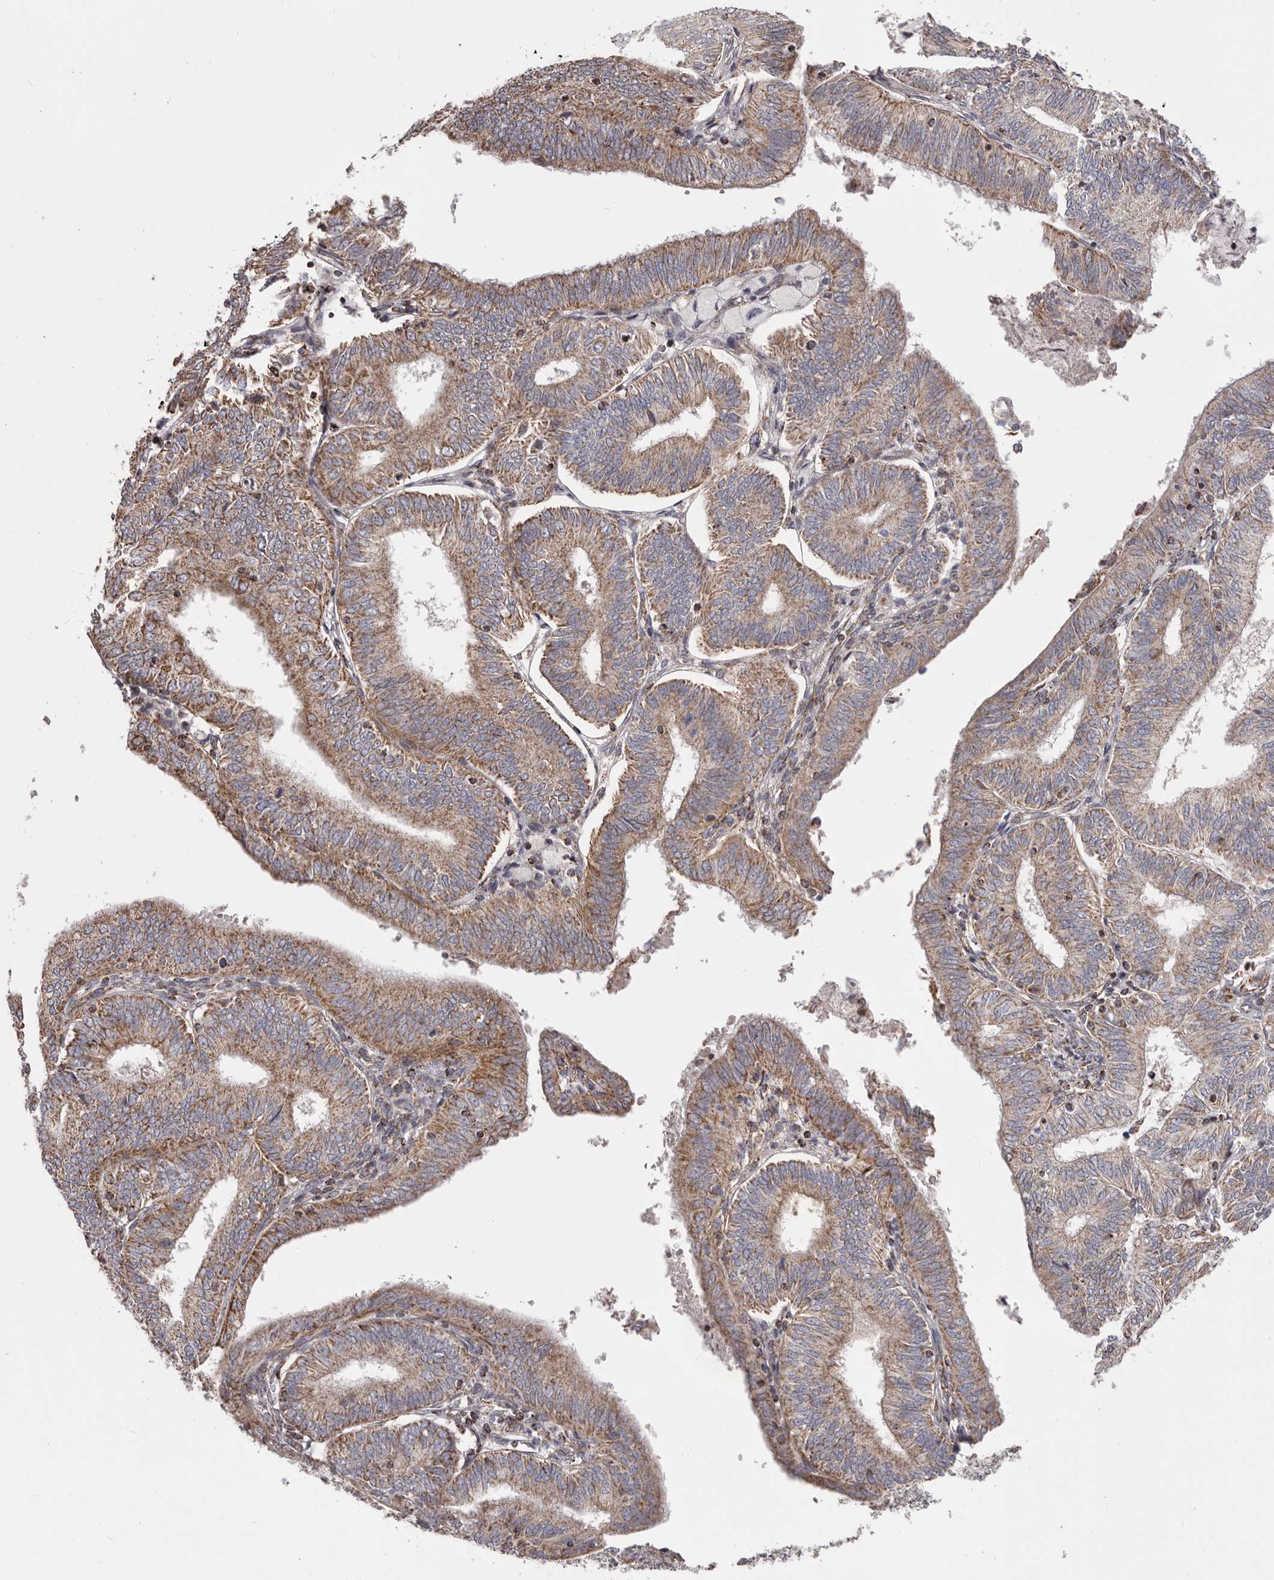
{"staining": {"intensity": "moderate", "quantity": ">75%", "location": "cytoplasmic/membranous"}, "tissue": "endometrial cancer", "cell_type": "Tumor cells", "image_type": "cancer", "snomed": [{"axis": "morphology", "description": "Adenocarcinoma, NOS"}, {"axis": "topography", "description": "Endometrium"}], "caption": "Human endometrial adenocarcinoma stained for a protein (brown) displays moderate cytoplasmic/membranous positive expression in approximately >75% of tumor cells.", "gene": "CHRM2", "patient": {"sex": "female", "age": 51}}